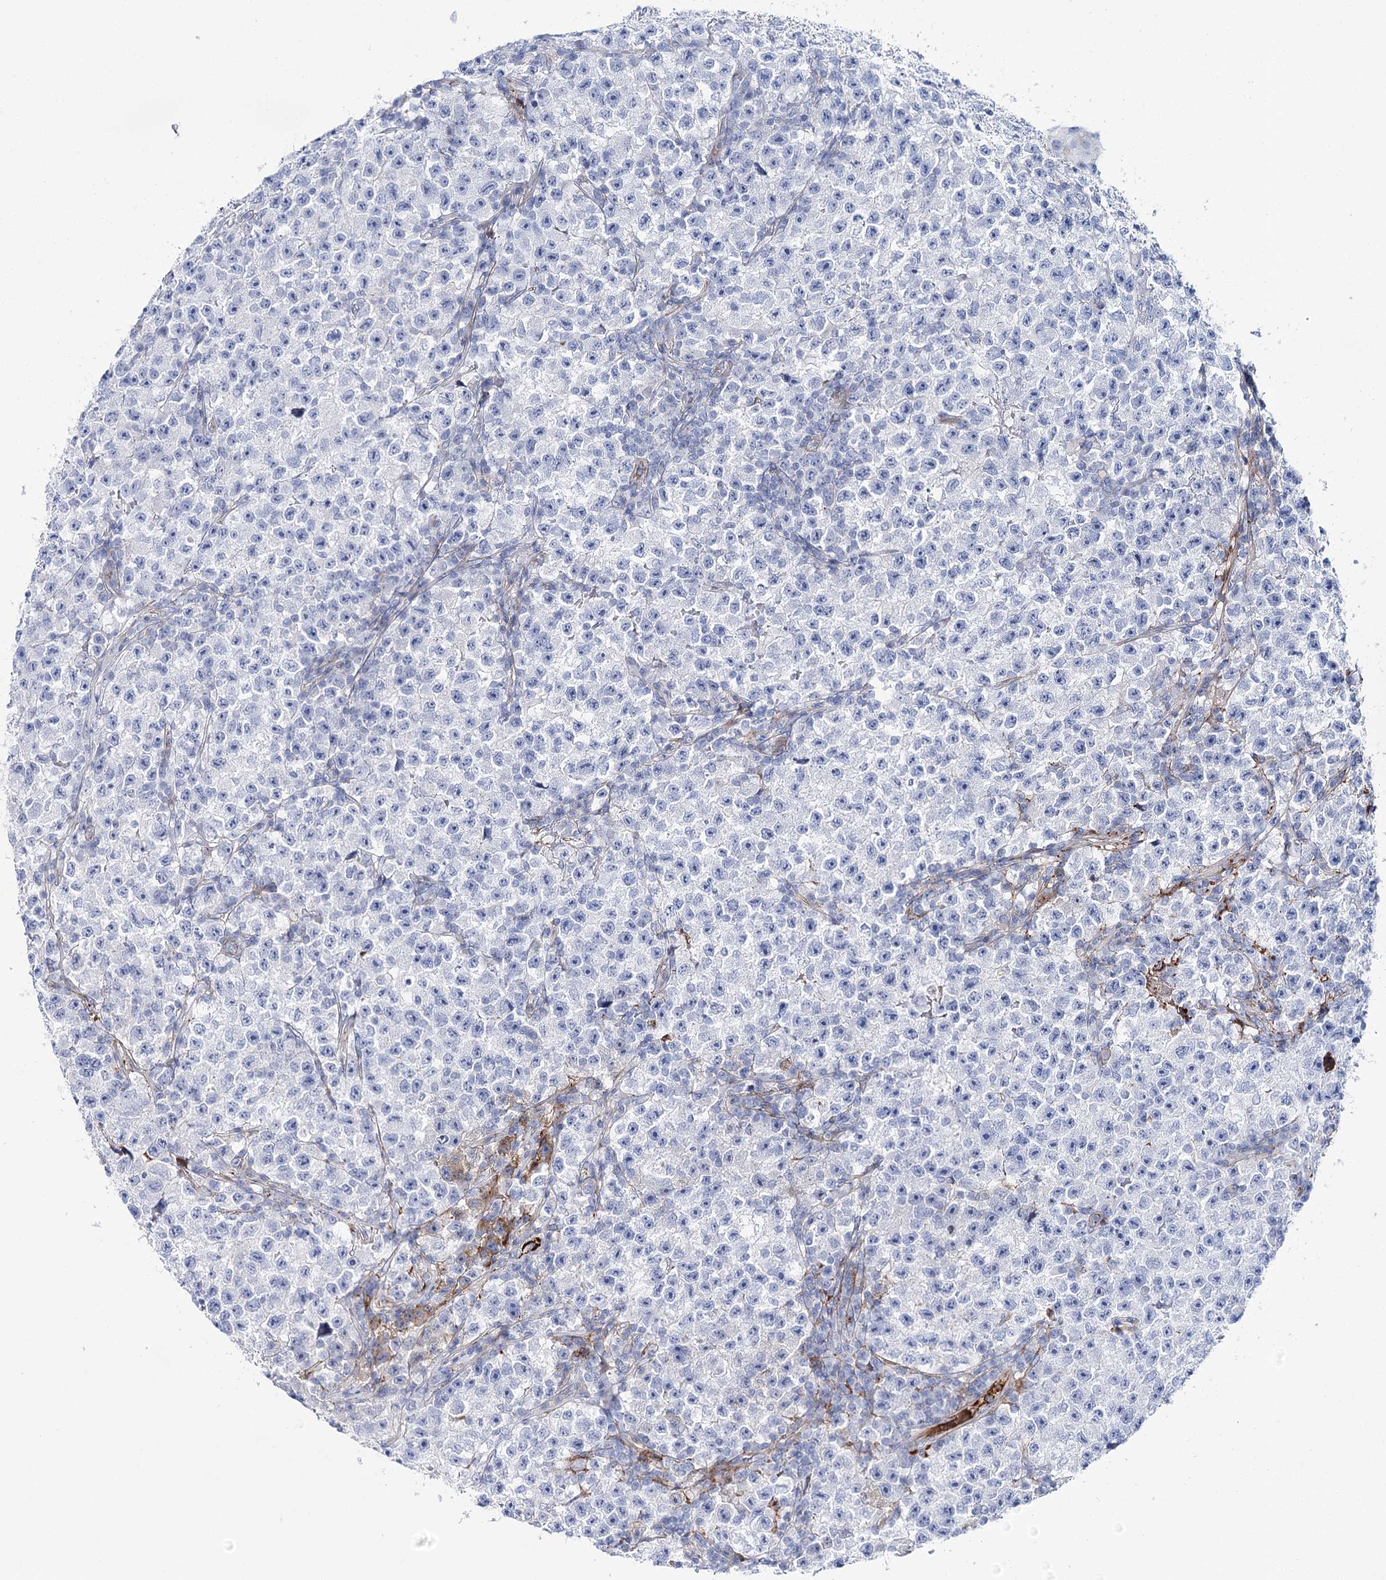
{"staining": {"intensity": "negative", "quantity": "none", "location": "none"}, "tissue": "testis cancer", "cell_type": "Tumor cells", "image_type": "cancer", "snomed": [{"axis": "morphology", "description": "Seminoma, NOS"}, {"axis": "topography", "description": "Testis"}], "caption": "Testis cancer (seminoma) was stained to show a protein in brown. There is no significant expression in tumor cells.", "gene": "ANKRD23", "patient": {"sex": "male", "age": 22}}